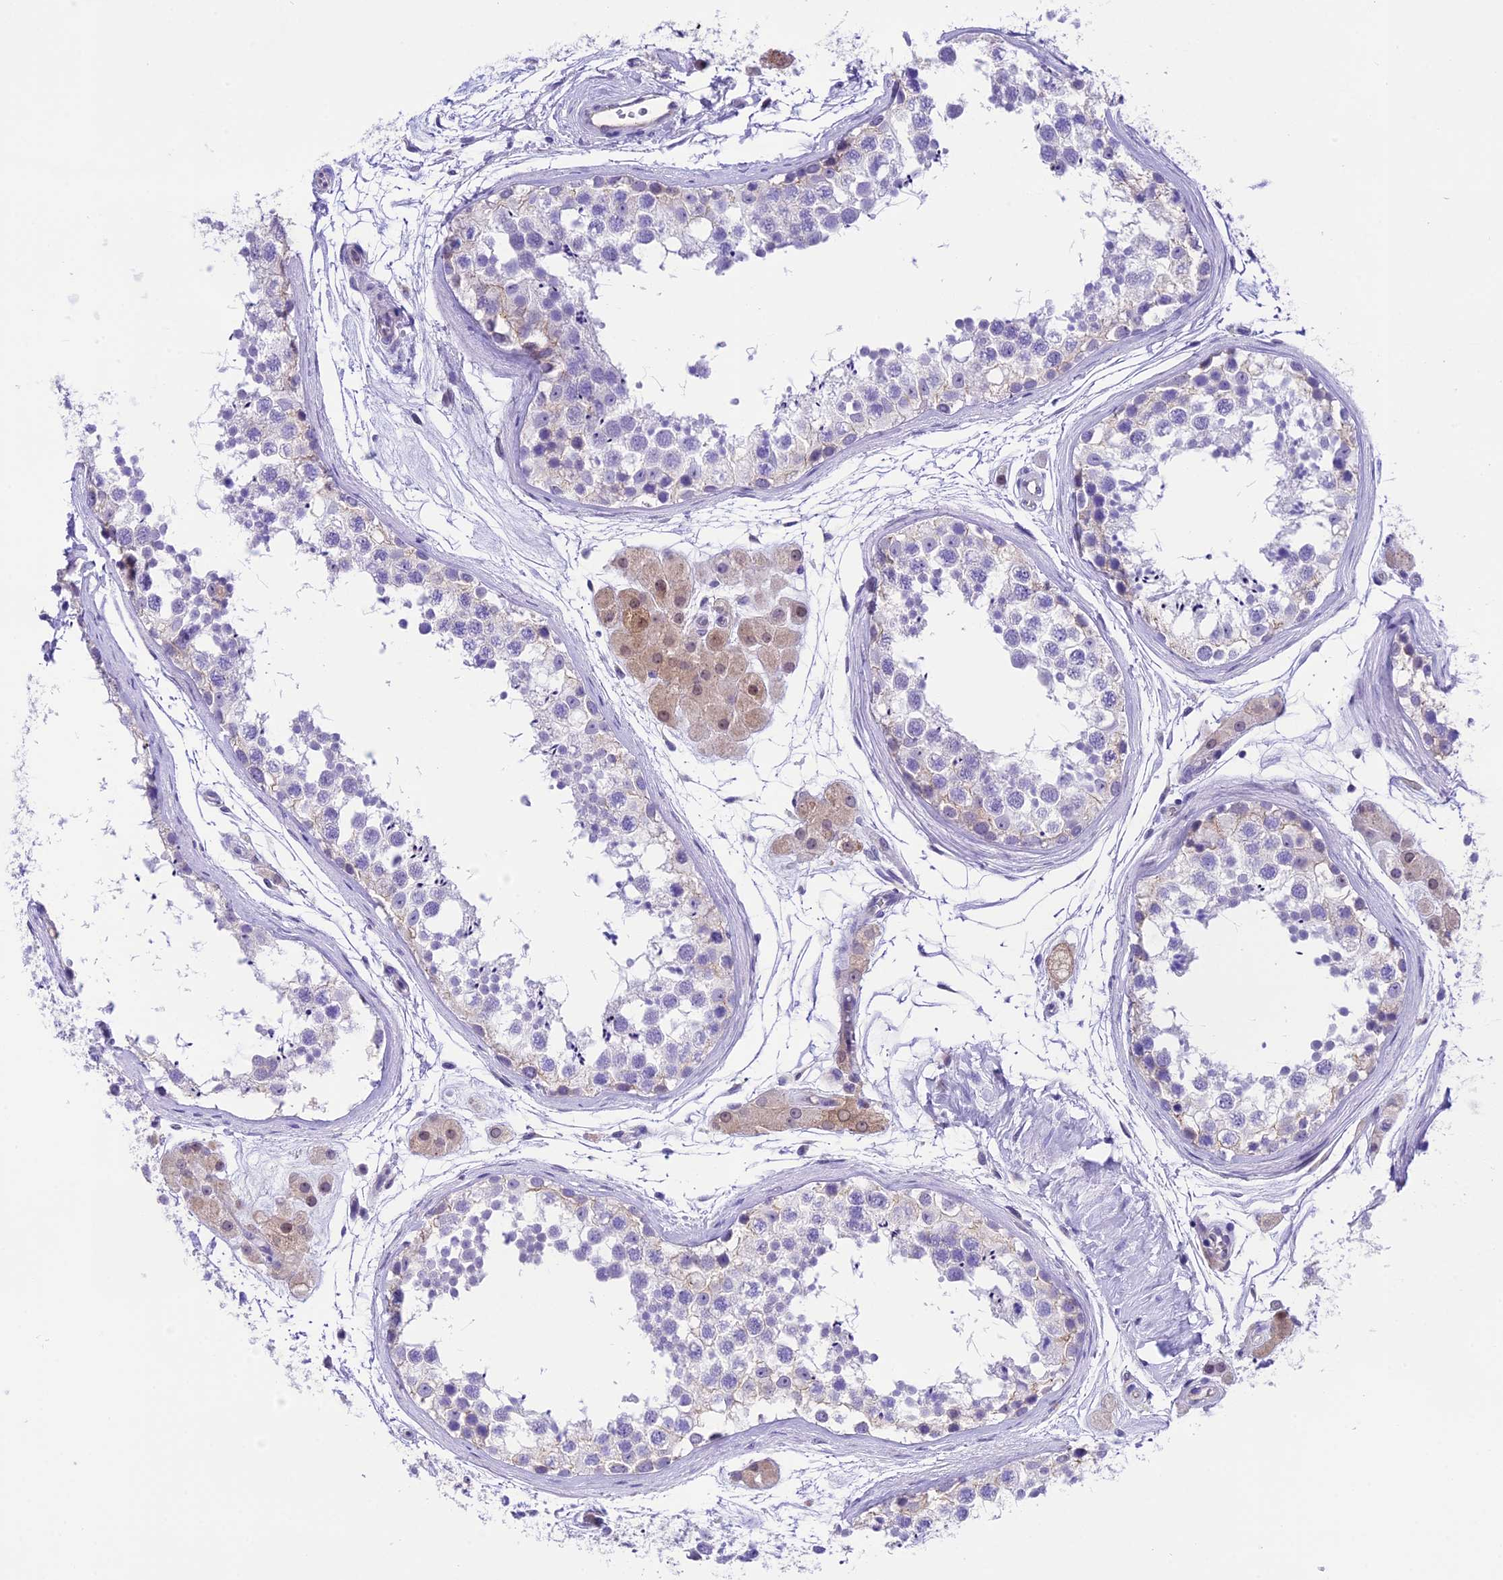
{"staining": {"intensity": "negative", "quantity": "none", "location": "none"}, "tissue": "testis", "cell_type": "Cells in seminiferous ducts", "image_type": "normal", "snomed": [{"axis": "morphology", "description": "Normal tissue, NOS"}, {"axis": "topography", "description": "Testis"}], "caption": "This is an IHC image of normal testis. There is no positivity in cells in seminiferous ducts.", "gene": "PRR15", "patient": {"sex": "male", "age": 56}}